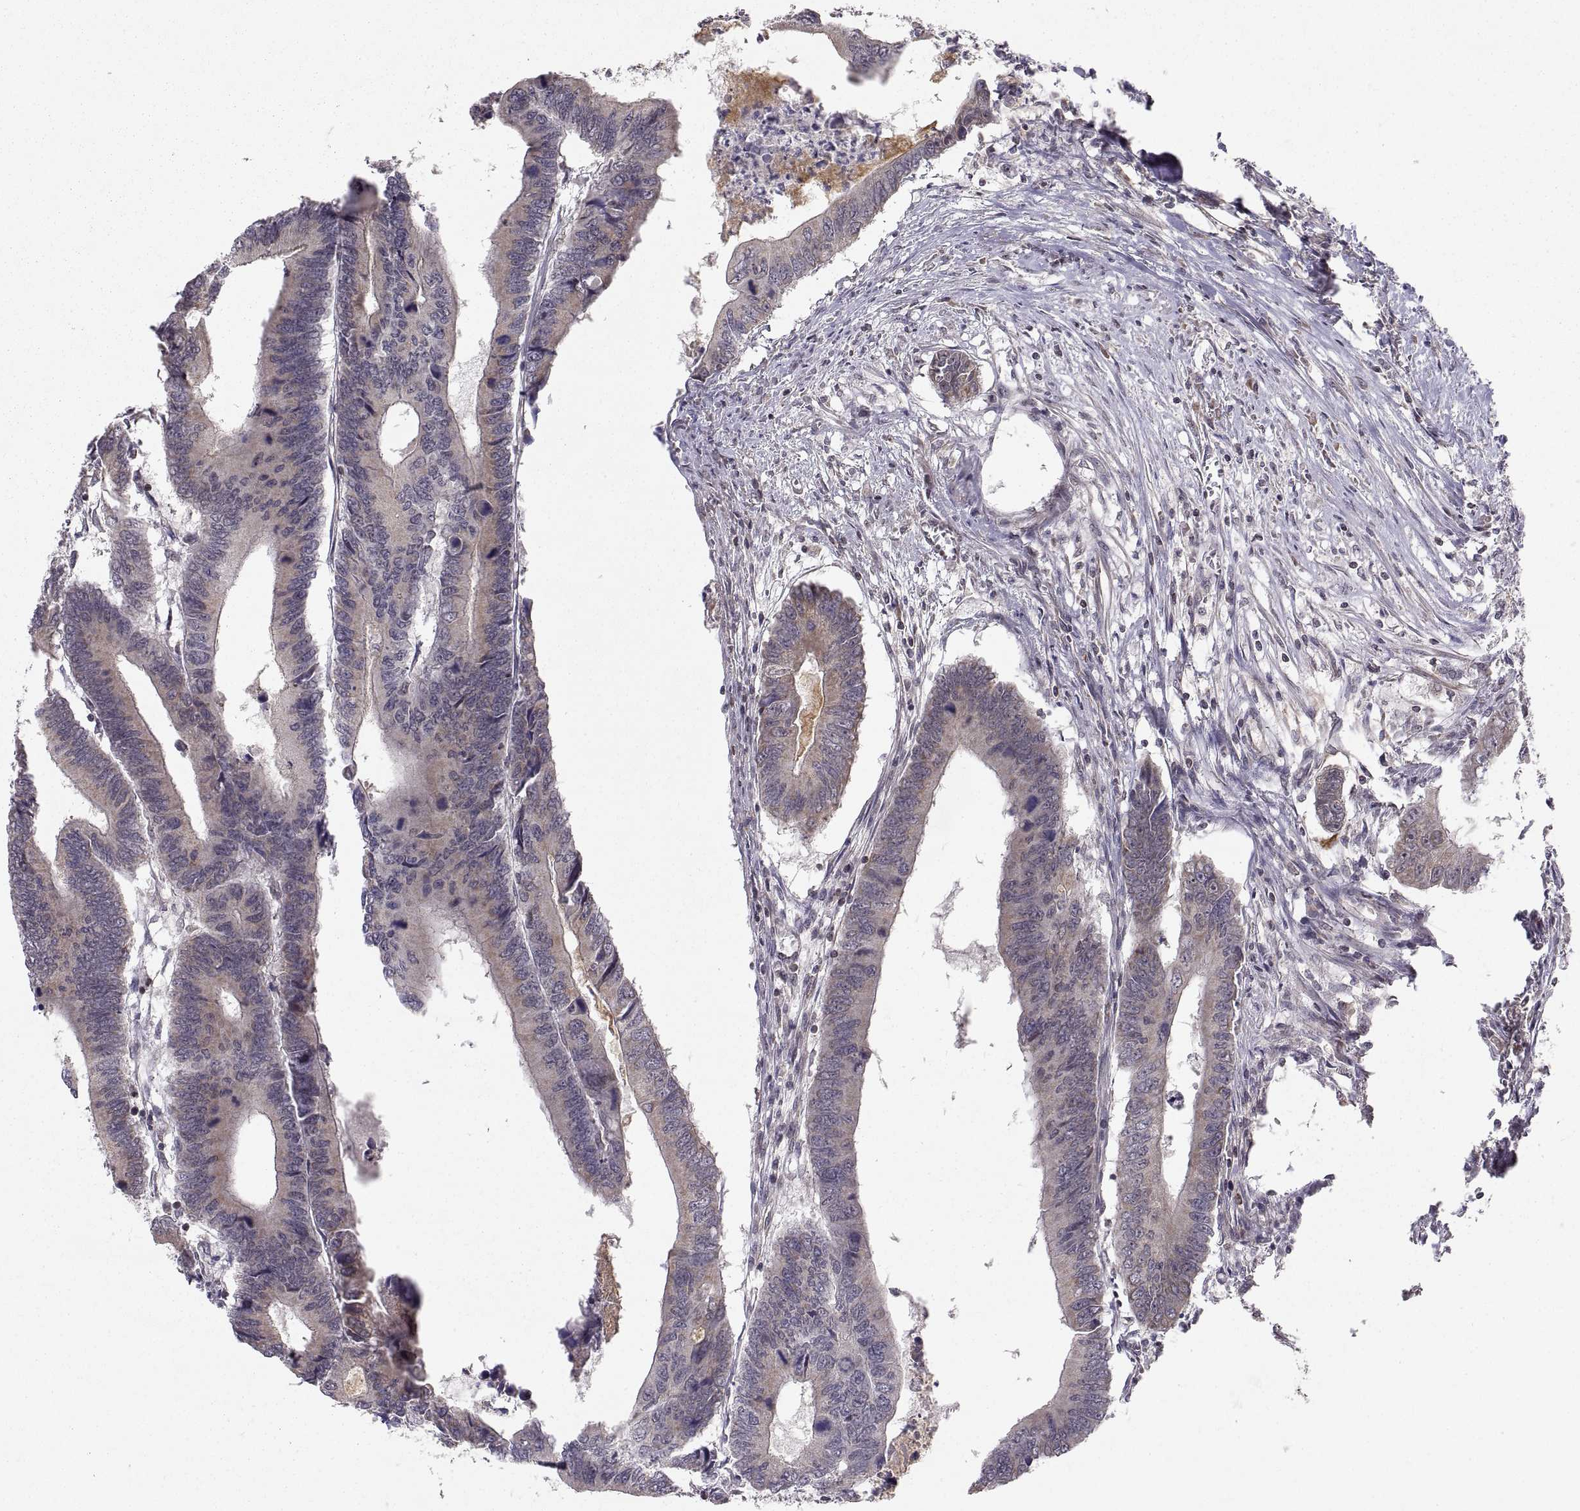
{"staining": {"intensity": "weak", "quantity": "25%-75%", "location": "cytoplasmic/membranous"}, "tissue": "colorectal cancer", "cell_type": "Tumor cells", "image_type": "cancer", "snomed": [{"axis": "morphology", "description": "Adenocarcinoma, NOS"}, {"axis": "topography", "description": "Colon"}], "caption": "Protein analysis of colorectal adenocarcinoma tissue exhibits weak cytoplasmic/membranous positivity in approximately 25%-75% of tumor cells.", "gene": "ABL2", "patient": {"sex": "male", "age": 53}}